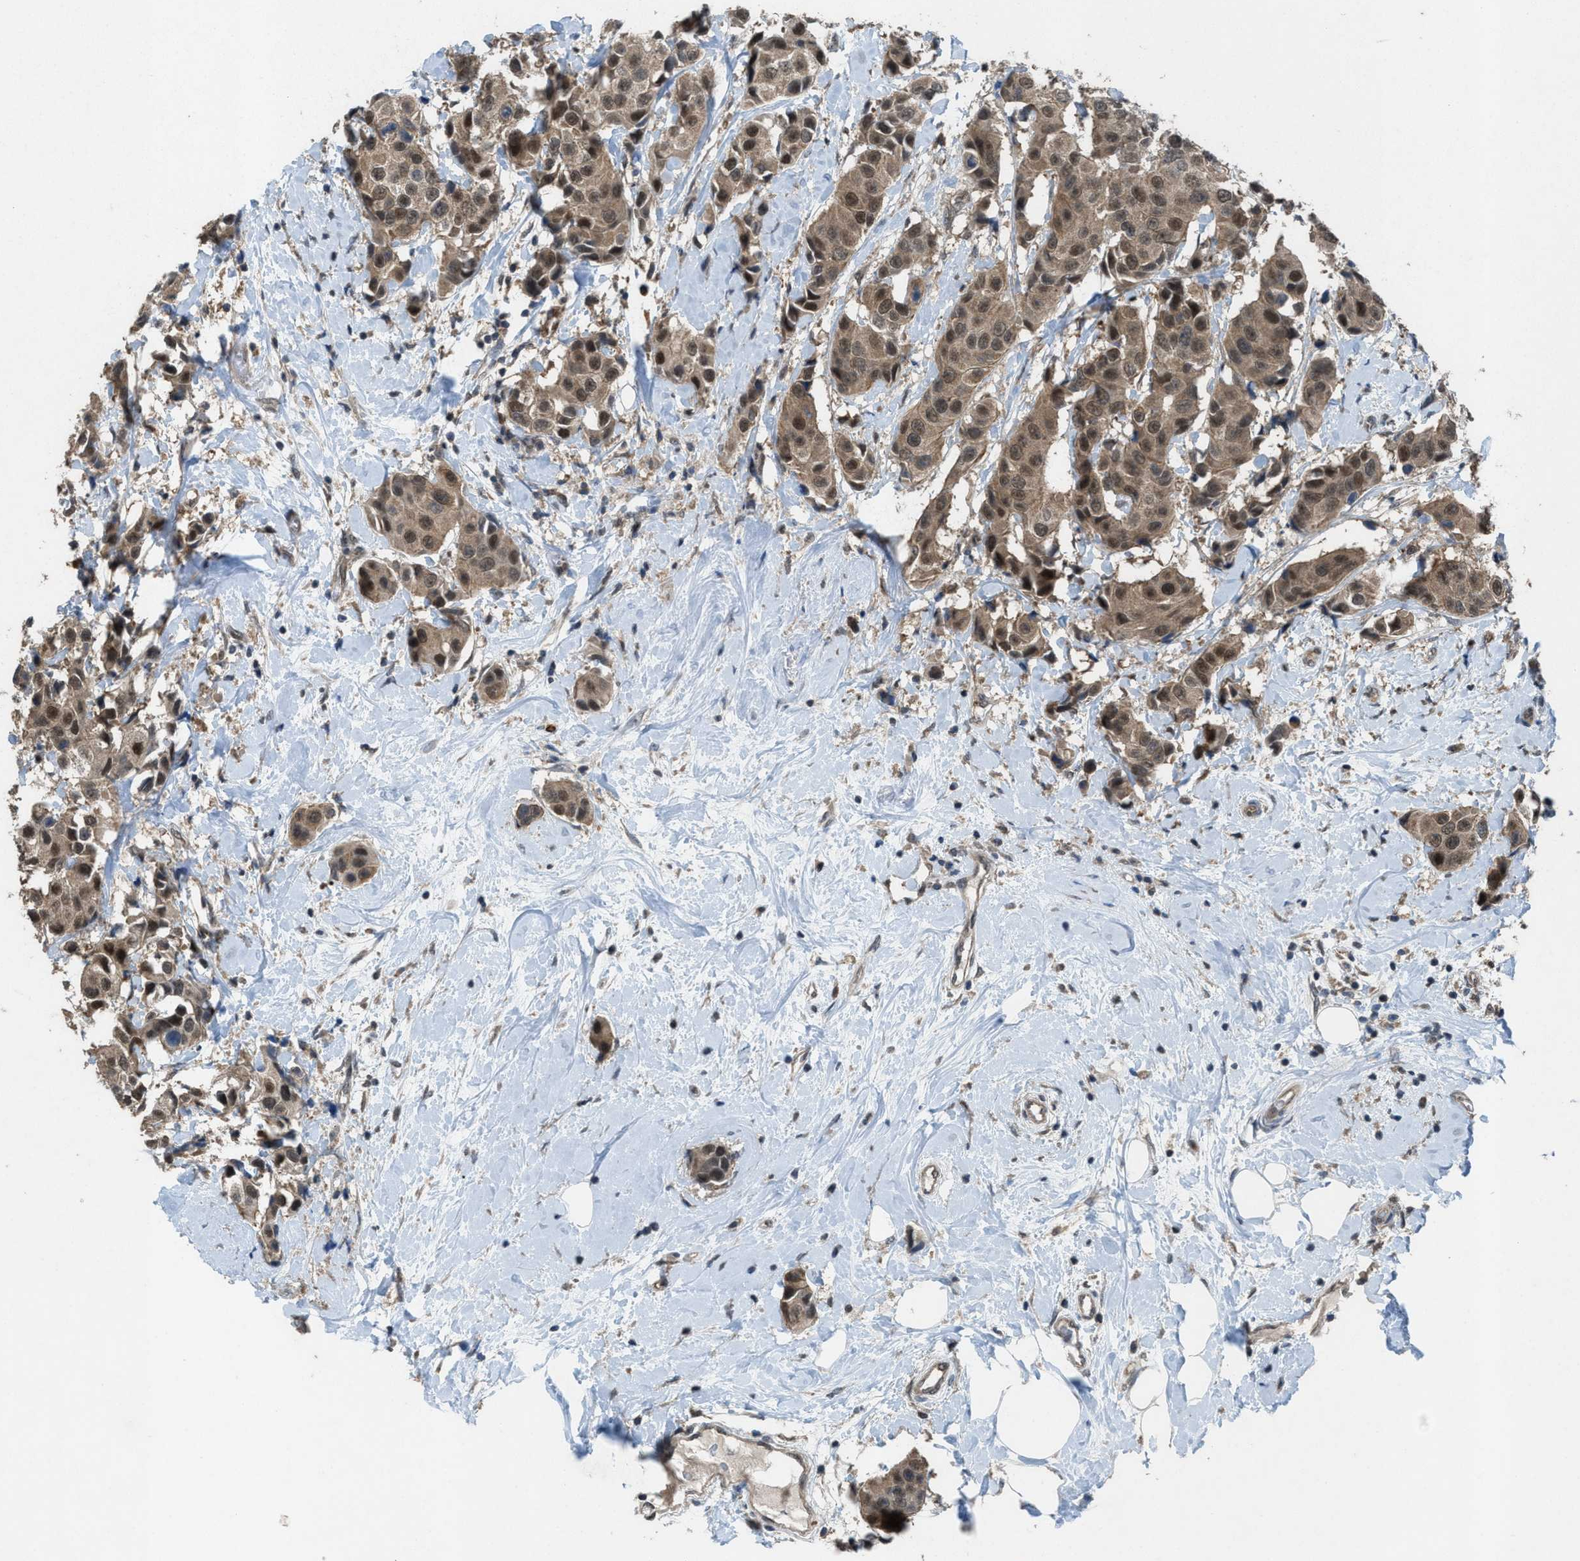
{"staining": {"intensity": "moderate", "quantity": ">75%", "location": "cytoplasmic/membranous,nuclear"}, "tissue": "breast cancer", "cell_type": "Tumor cells", "image_type": "cancer", "snomed": [{"axis": "morphology", "description": "Normal tissue, NOS"}, {"axis": "morphology", "description": "Duct carcinoma"}, {"axis": "topography", "description": "Breast"}], "caption": "Tumor cells exhibit moderate cytoplasmic/membranous and nuclear staining in approximately >75% of cells in invasive ductal carcinoma (breast). The staining was performed using DAB (3,3'-diaminobenzidine) to visualize the protein expression in brown, while the nuclei were stained in blue with hematoxylin (Magnification: 20x).", "gene": "PLAA", "patient": {"sex": "female", "age": 39}}